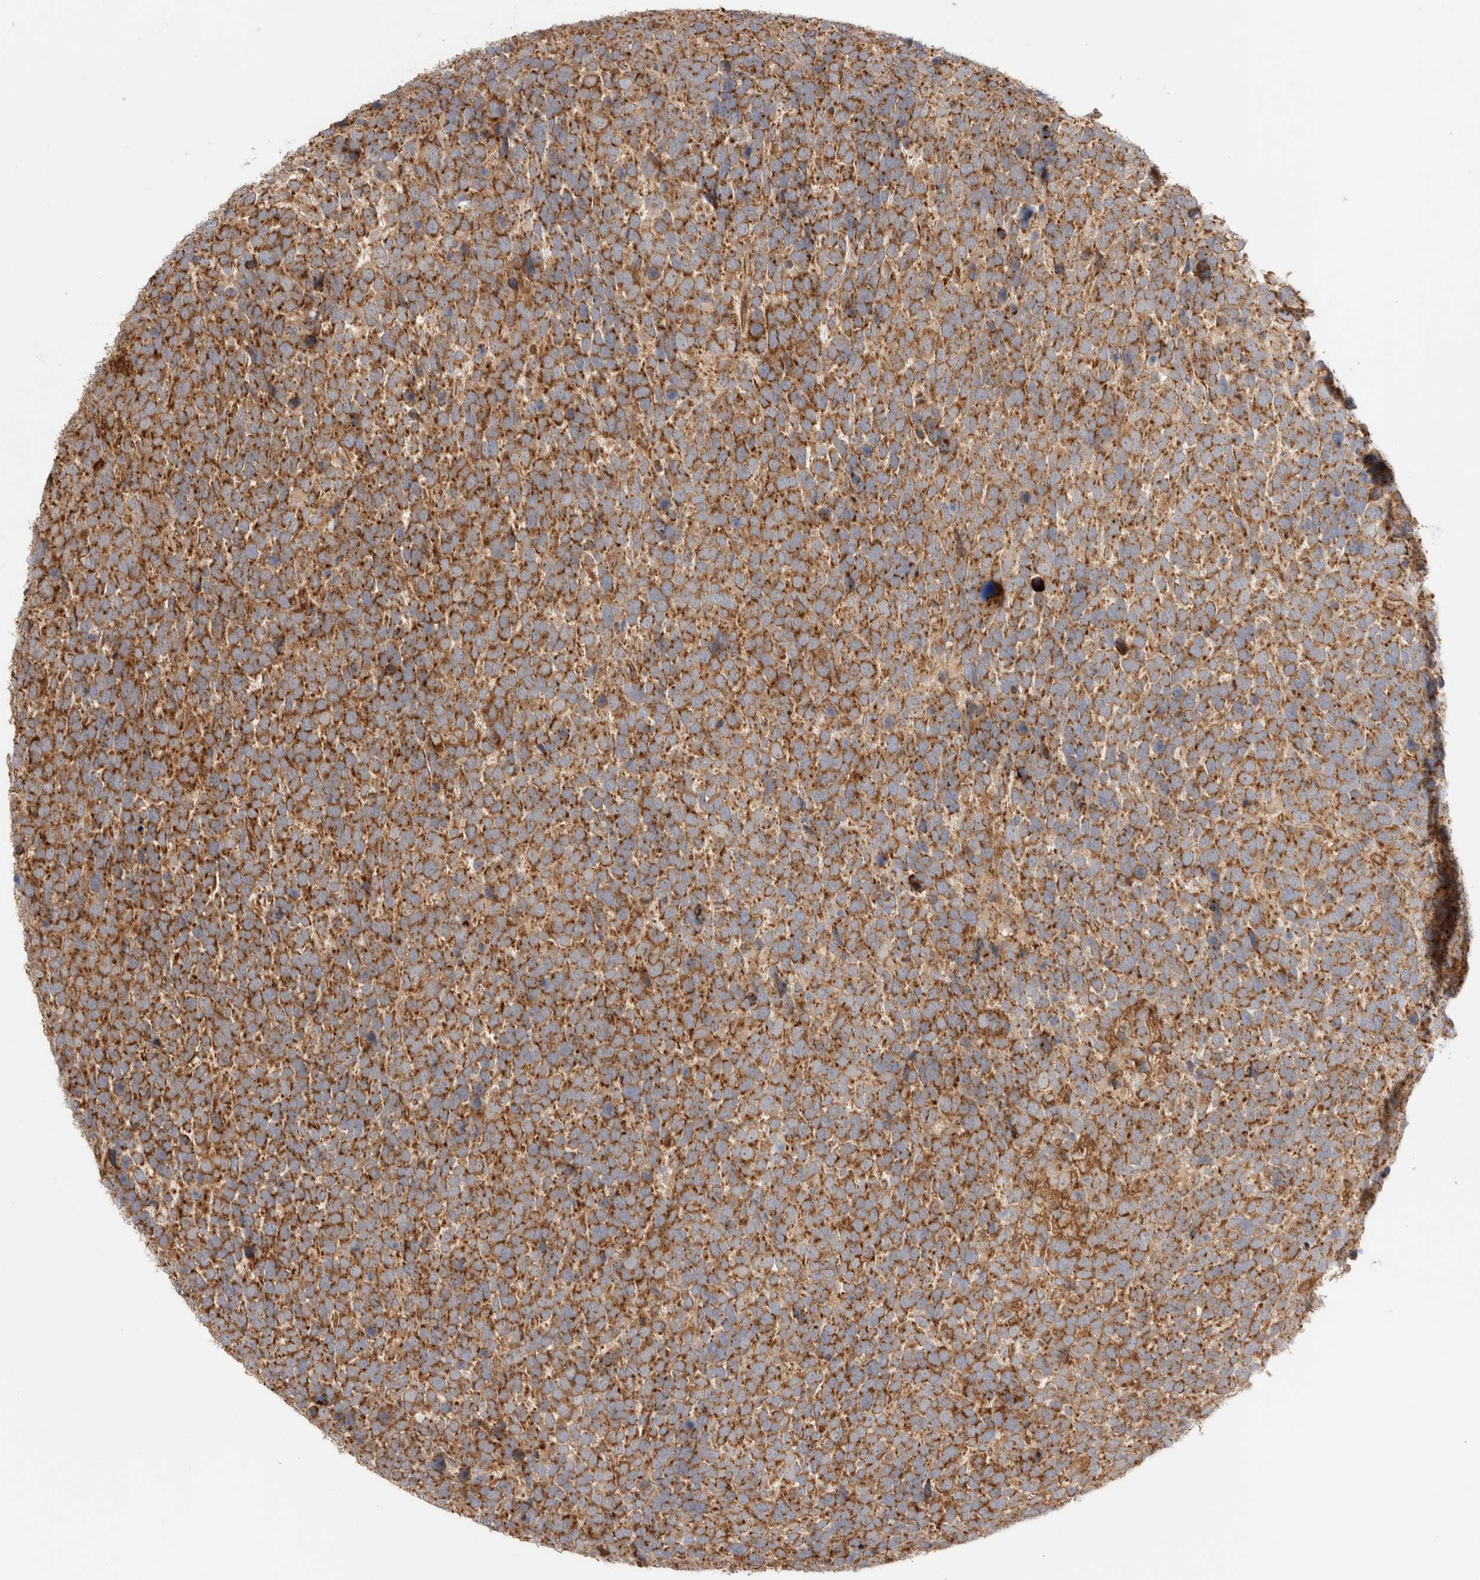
{"staining": {"intensity": "moderate", "quantity": ">75%", "location": "cytoplasmic/membranous"}, "tissue": "urothelial cancer", "cell_type": "Tumor cells", "image_type": "cancer", "snomed": [{"axis": "morphology", "description": "Urothelial carcinoma, High grade"}, {"axis": "topography", "description": "Urinary bladder"}], "caption": "Immunohistochemistry image of neoplastic tissue: human urothelial cancer stained using IHC exhibits medium levels of moderate protein expression localized specifically in the cytoplasmic/membranous of tumor cells, appearing as a cytoplasmic/membranous brown color.", "gene": "UTS2B", "patient": {"sex": "female", "age": 82}}